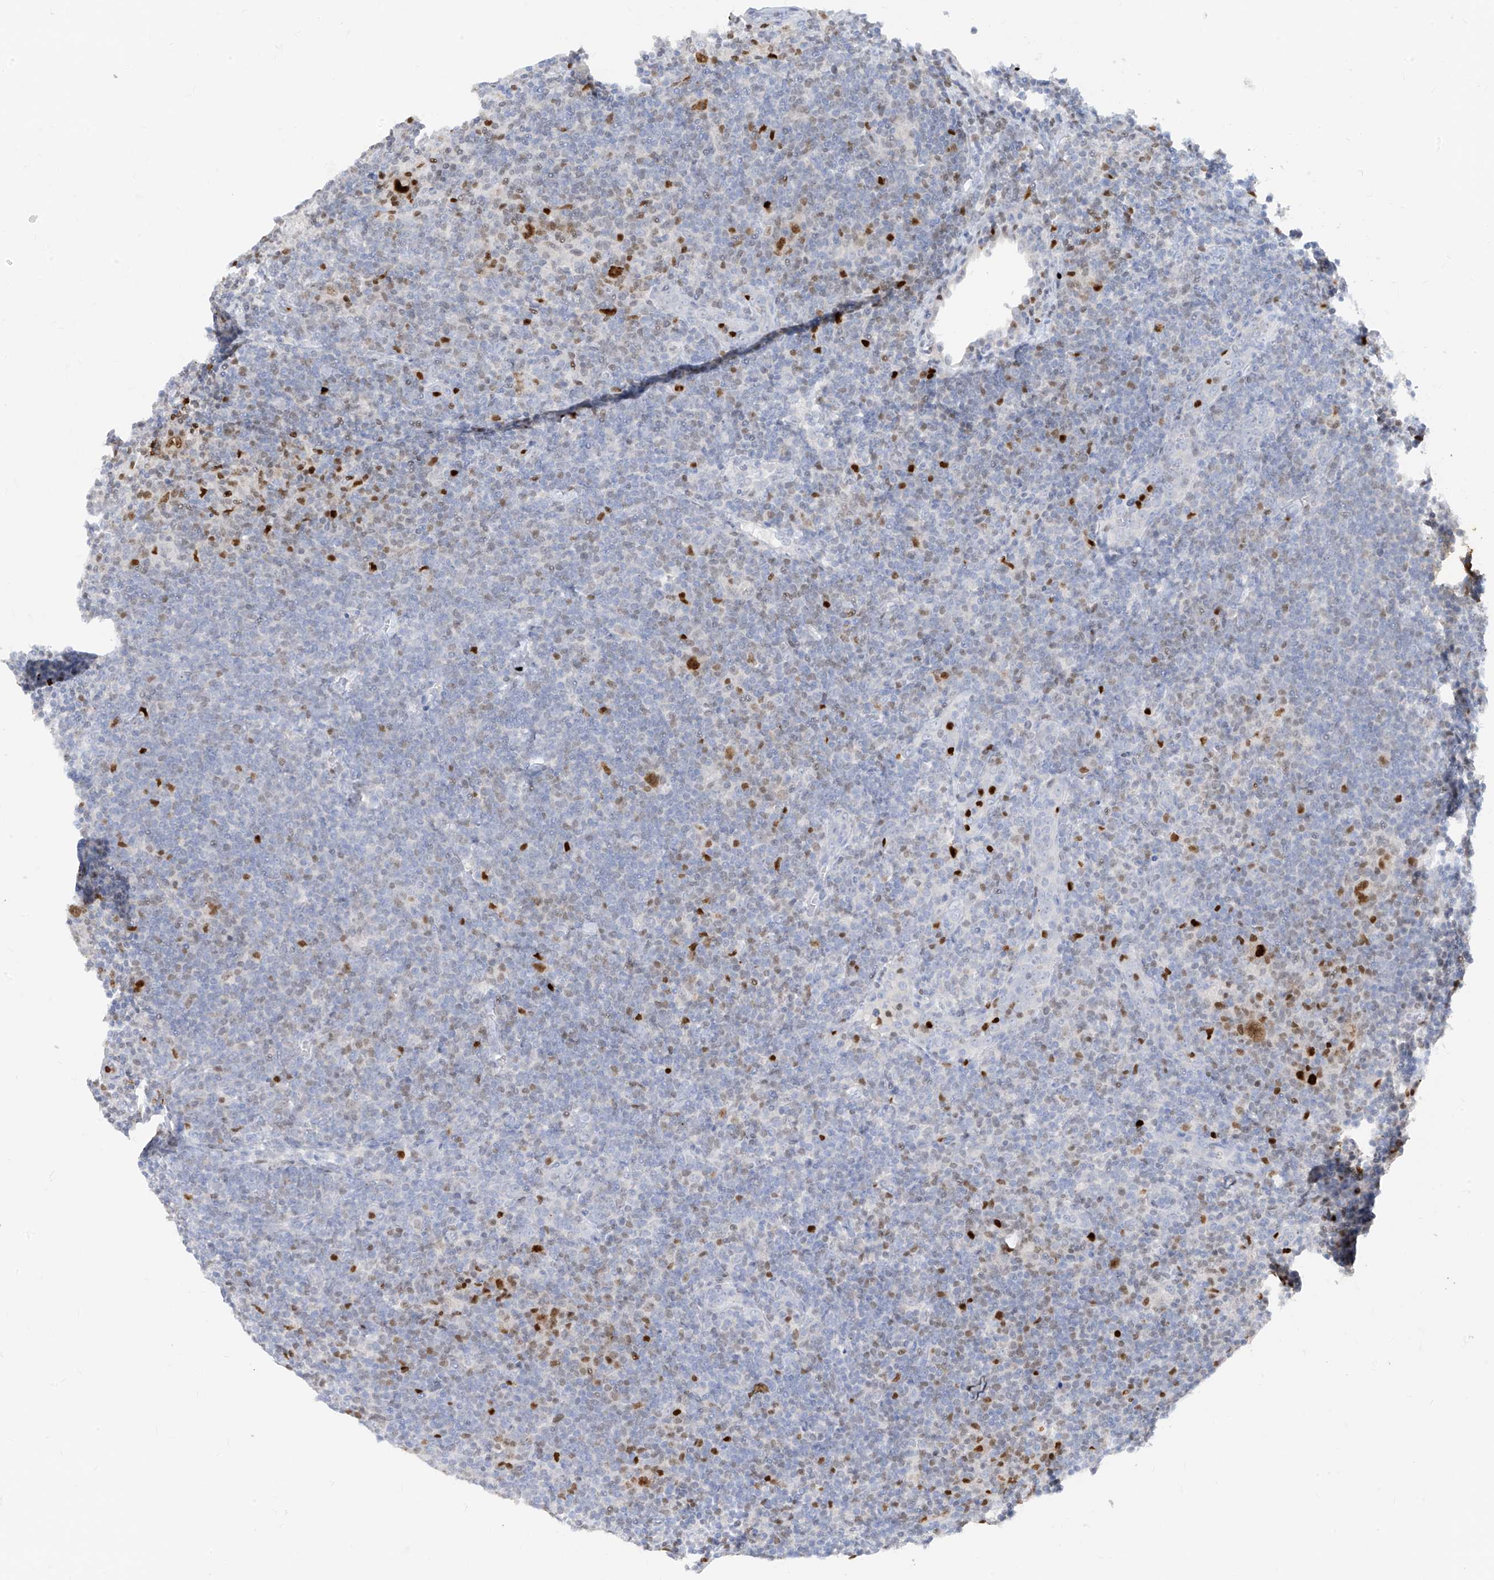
{"staining": {"intensity": "strong", "quantity": ">75%", "location": "nuclear"}, "tissue": "lymphoma", "cell_type": "Tumor cells", "image_type": "cancer", "snomed": [{"axis": "morphology", "description": "Hodgkin's disease, NOS"}, {"axis": "topography", "description": "Lymph node"}], "caption": "Lymphoma stained for a protein (brown) reveals strong nuclear positive staining in approximately >75% of tumor cells.", "gene": "TBX21", "patient": {"sex": "female", "age": 57}}